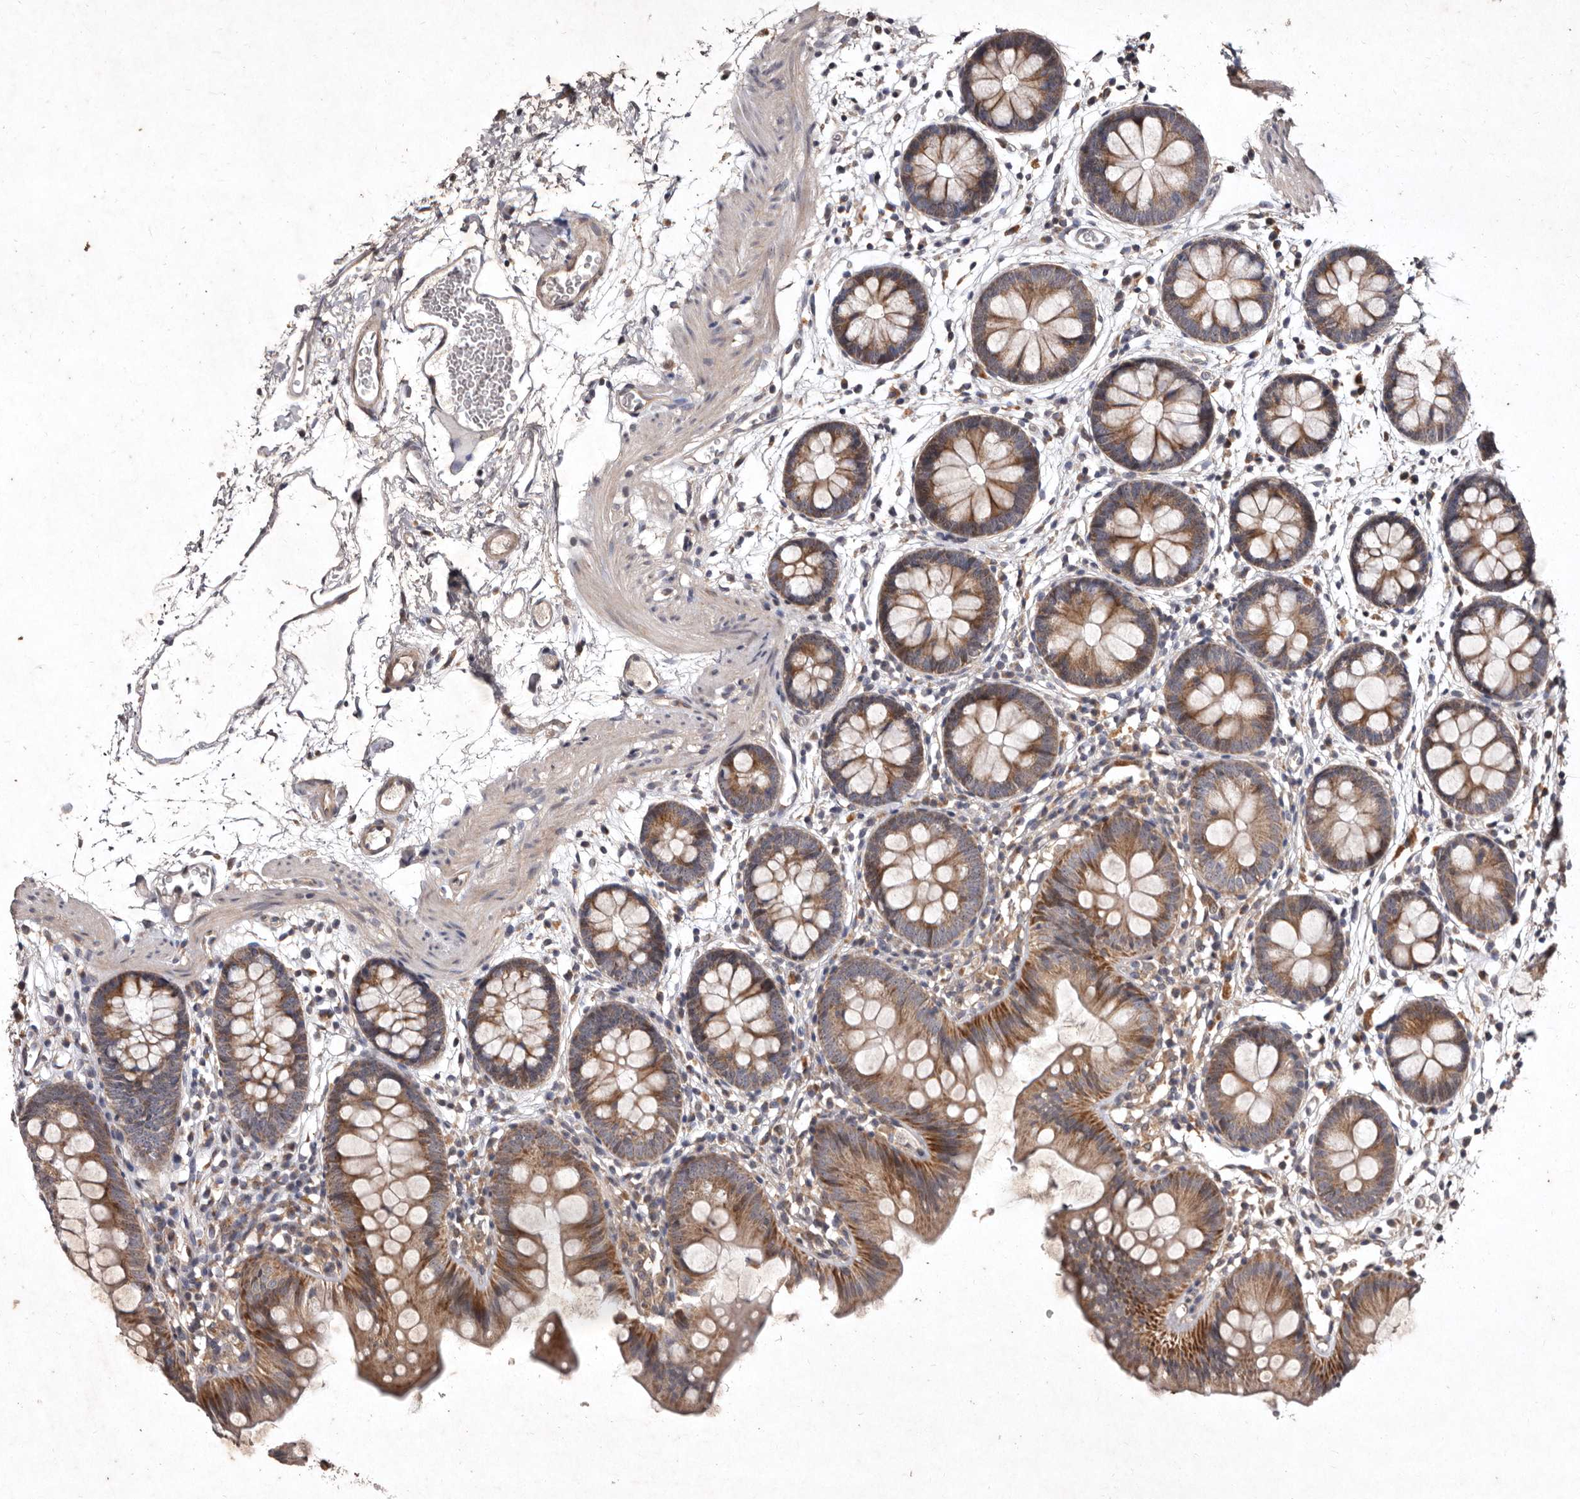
{"staining": {"intensity": "moderate", "quantity": ">75%", "location": "cytoplasmic/membranous"}, "tissue": "colon", "cell_type": "Endothelial cells", "image_type": "normal", "snomed": [{"axis": "morphology", "description": "Normal tissue, NOS"}, {"axis": "topography", "description": "Colon"}], "caption": "The histopathology image demonstrates immunohistochemical staining of benign colon. There is moderate cytoplasmic/membranous expression is seen in about >75% of endothelial cells. Immunohistochemistry (ihc) stains the protein of interest in brown and the nuclei are stained blue.", "gene": "FLAD1", "patient": {"sex": "male", "age": 56}}